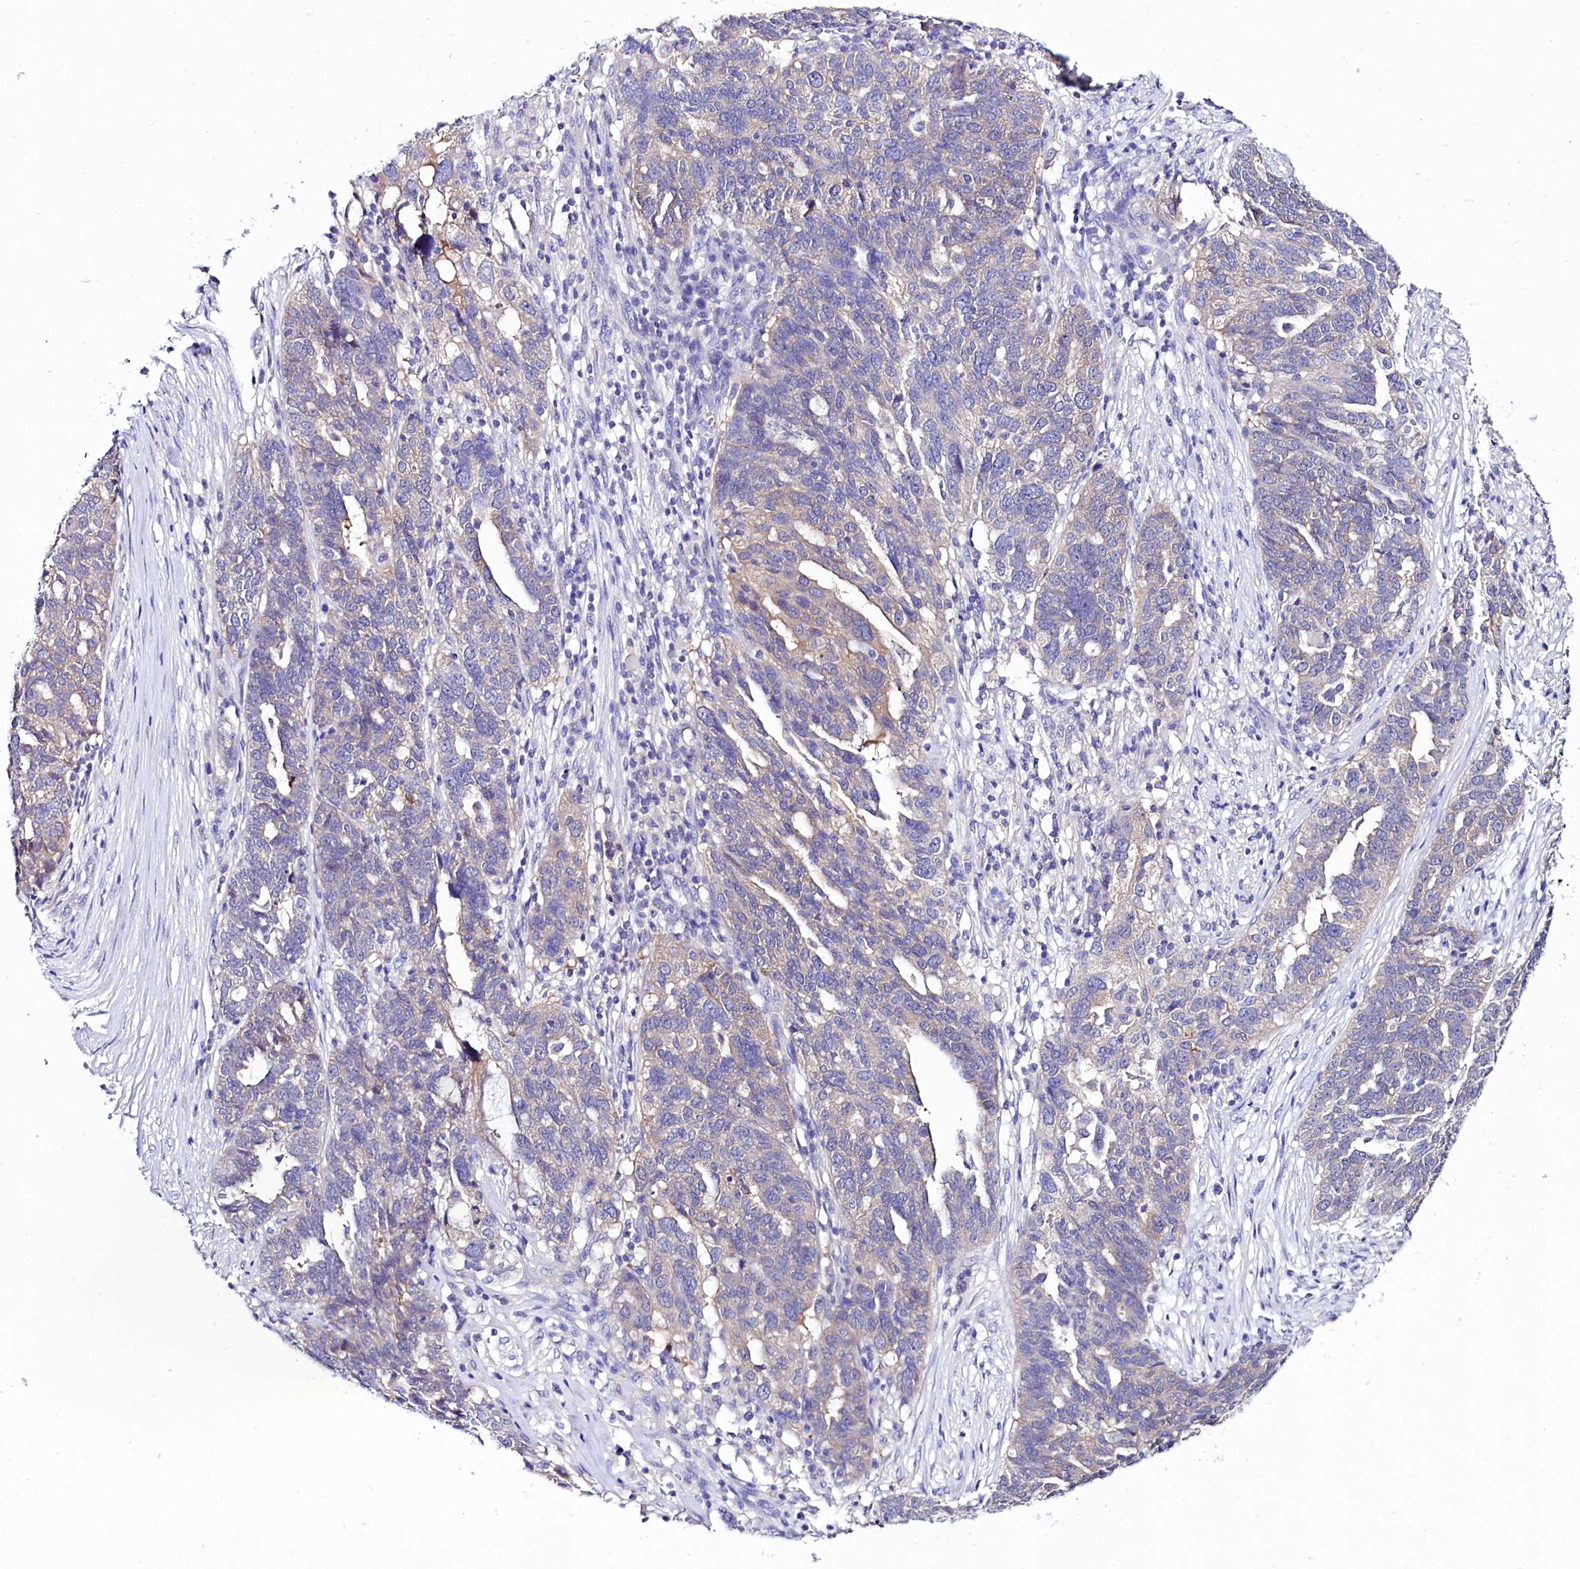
{"staining": {"intensity": "negative", "quantity": "none", "location": "none"}, "tissue": "ovarian cancer", "cell_type": "Tumor cells", "image_type": "cancer", "snomed": [{"axis": "morphology", "description": "Cystadenocarcinoma, serous, NOS"}, {"axis": "topography", "description": "Ovary"}], "caption": "Immunohistochemistry image of human ovarian cancer (serous cystadenocarcinoma) stained for a protein (brown), which exhibits no staining in tumor cells.", "gene": "ABHD5", "patient": {"sex": "female", "age": 59}}